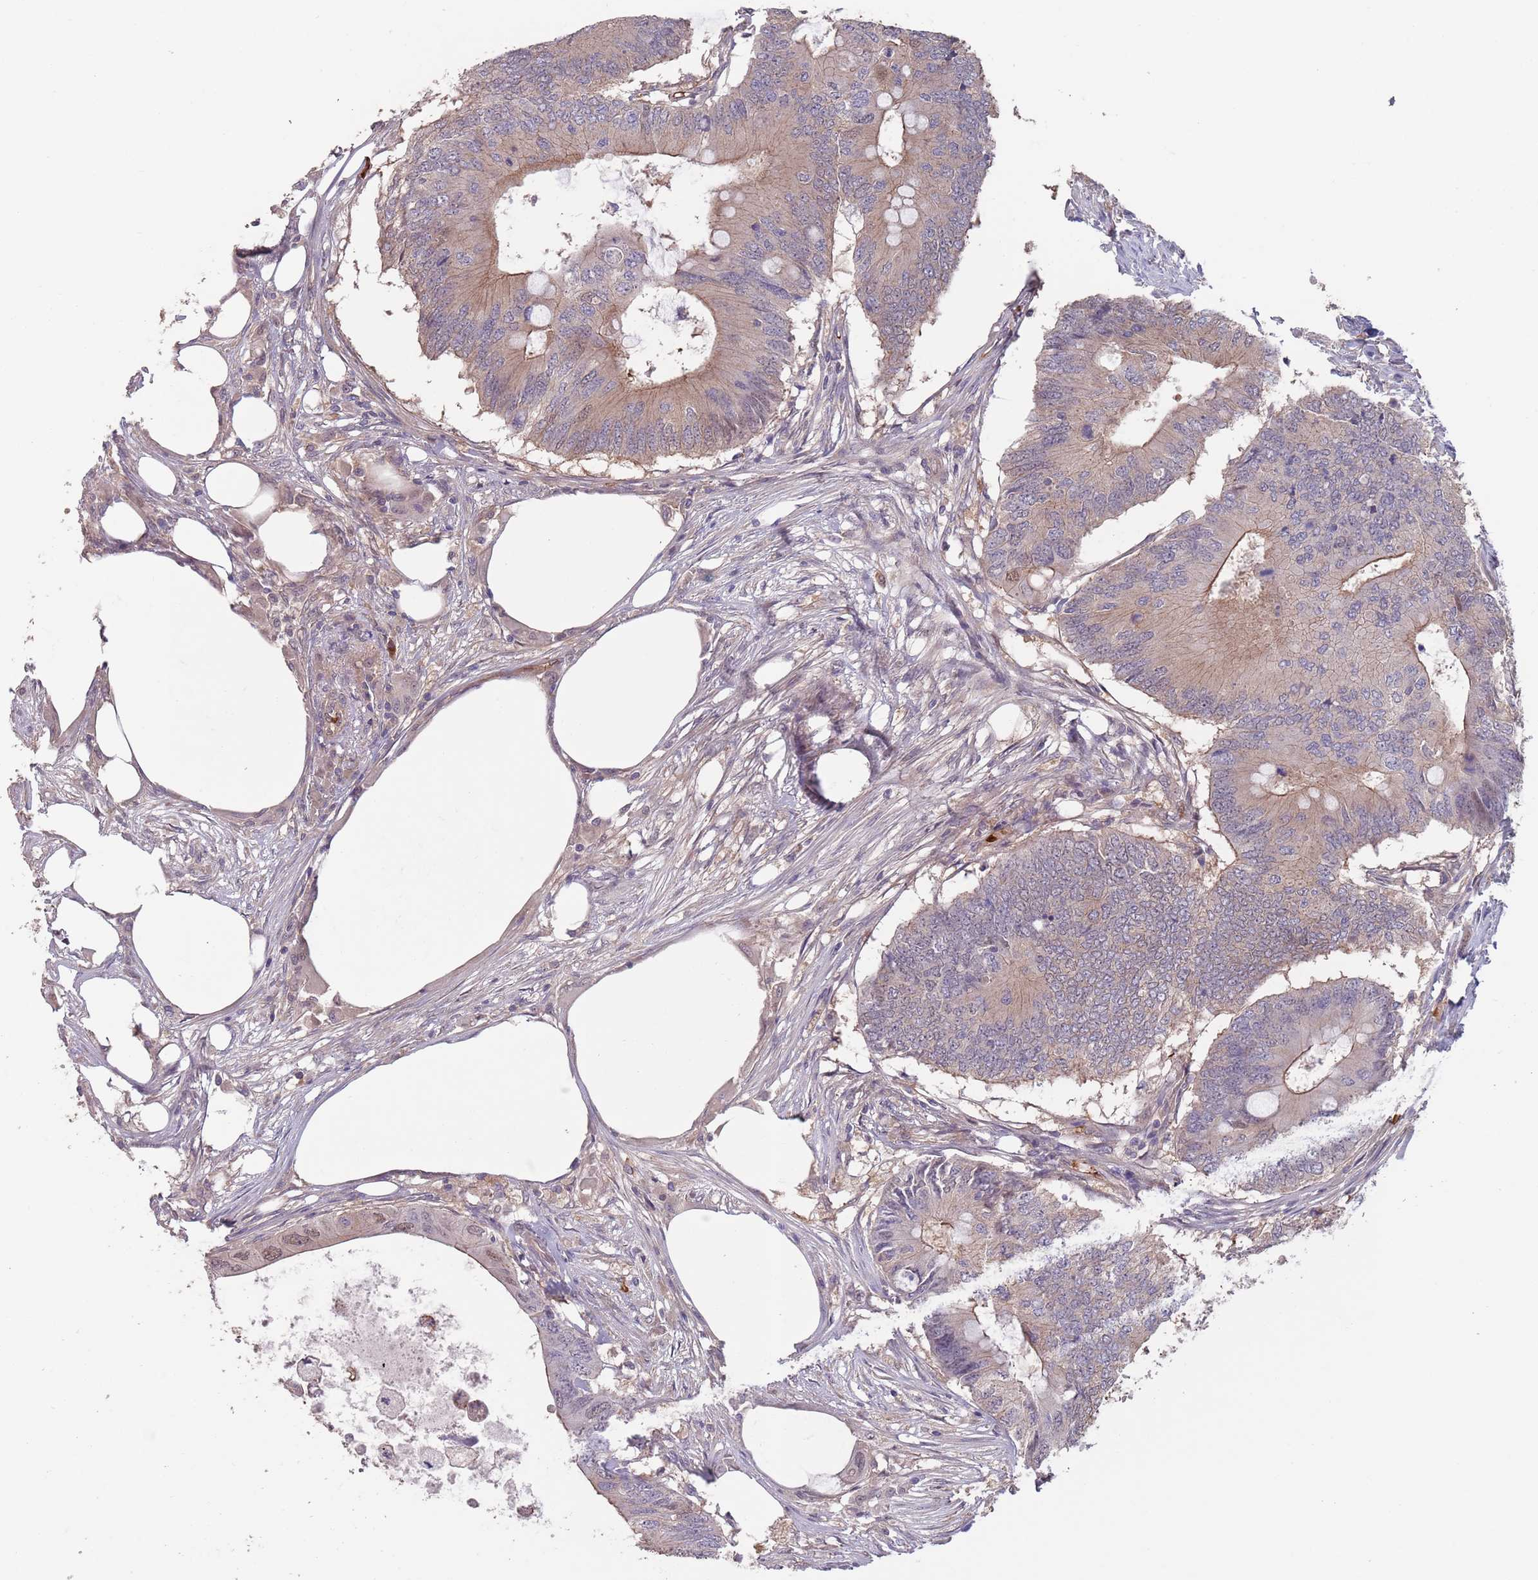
{"staining": {"intensity": "moderate", "quantity": "<25%", "location": "cytoplasmic/membranous,nuclear"}, "tissue": "colorectal cancer", "cell_type": "Tumor cells", "image_type": "cancer", "snomed": [{"axis": "morphology", "description": "Adenocarcinoma, NOS"}, {"axis": "topography", "description": "Colon"}], "caption": "This is a micrograph of immunohistochemistry (IHC) staining of colorectal cancer, which shows moderate positivity in the cytoplasmic/membranous and nuclear of tumor cells.", "gene": "CLNS1A", "patient": {"sex": "male", "age": 71}}